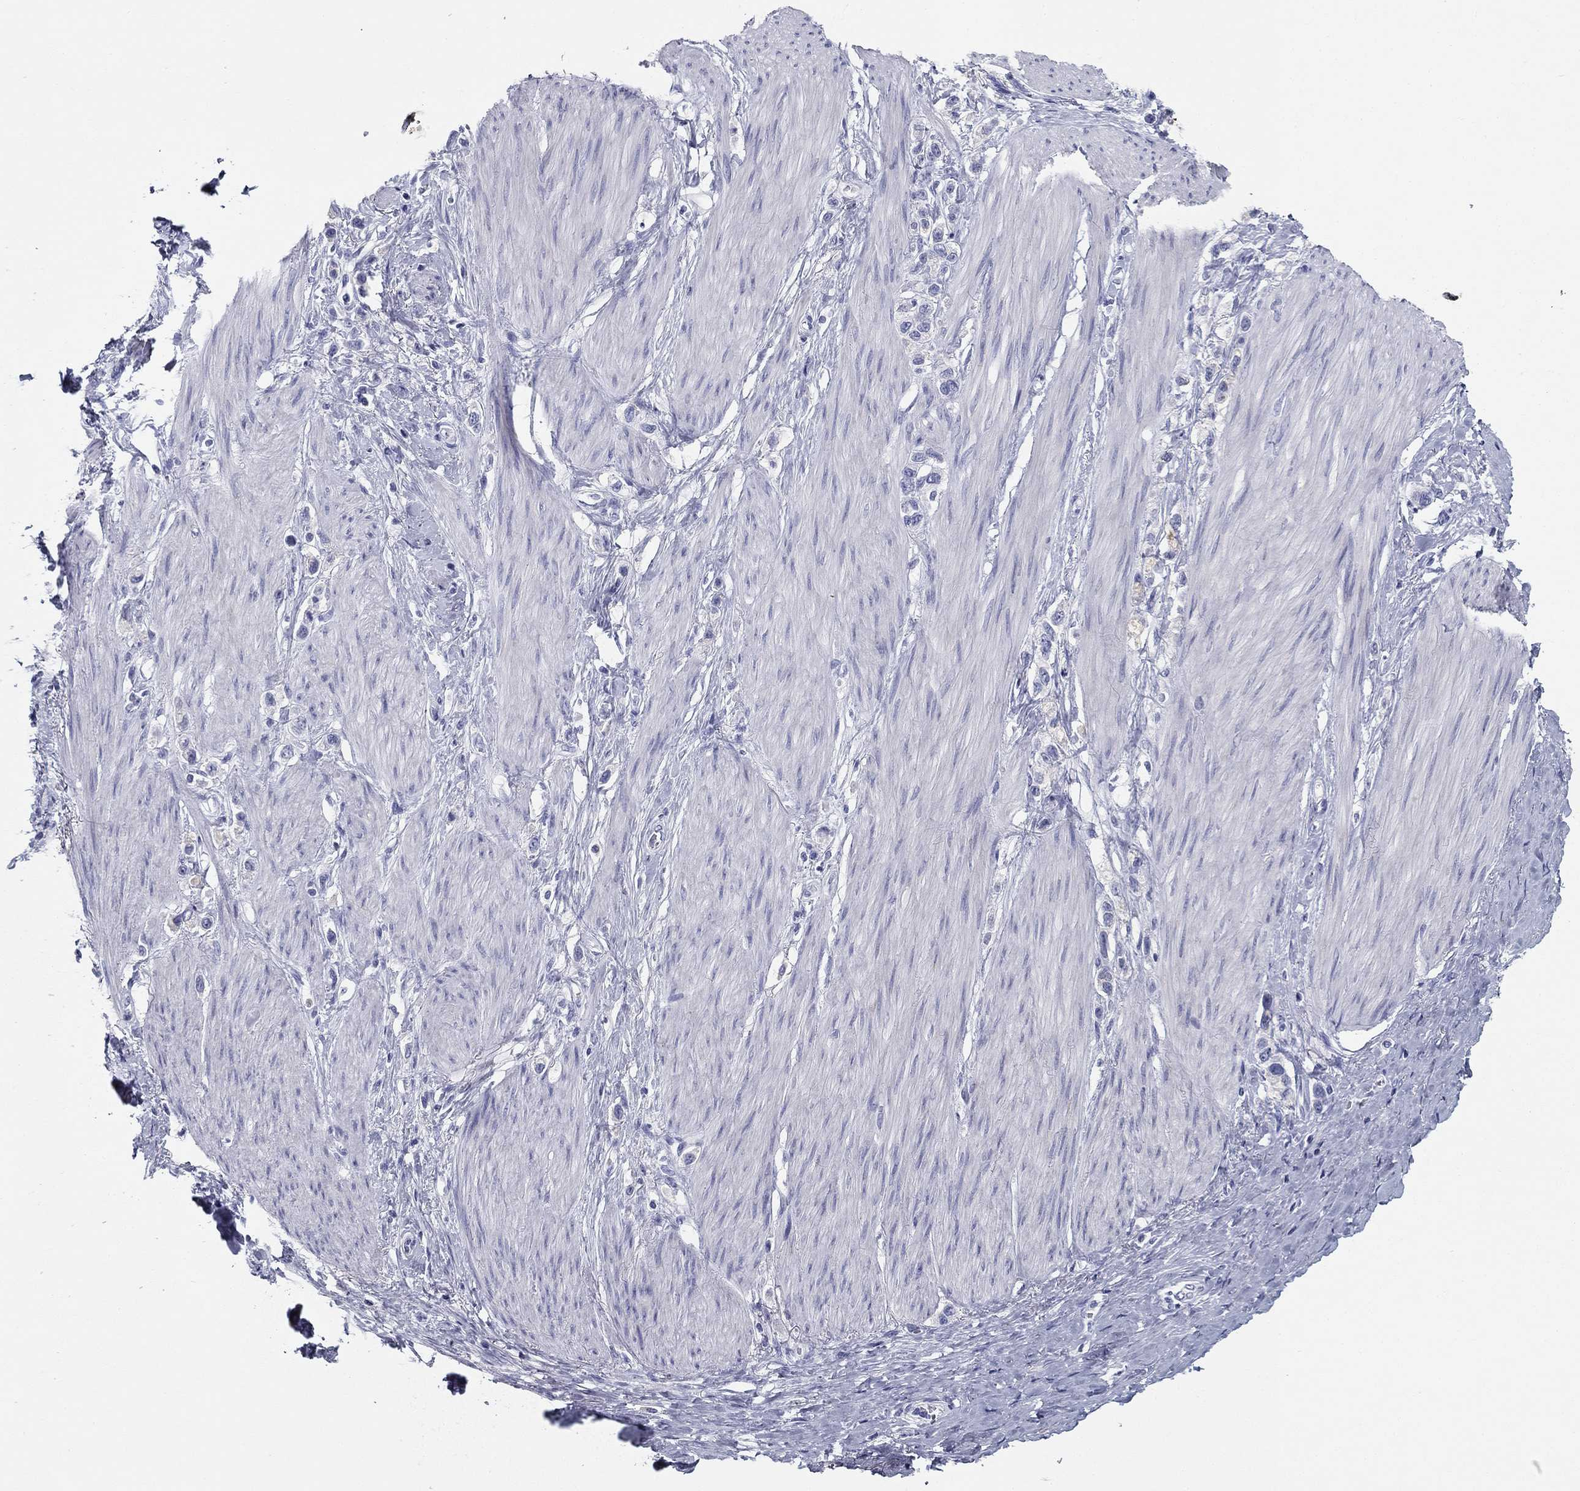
{"staining": {"intensity": "negative", "quantity": "none", "location": "none"}, "tissue": "stomach cancer", "cell_type": "Tumor cells", "image_type": "cancer", "snomed": [{"axis": "morphology", "description": "Normal tissue, NOS"}, {"axis": "morphology", "description": "Adenocarcinoma, NOS"}, {"axis": "morphology", "description": "Adenocarcinoma, High grade"}, {"axis": "topography", "description": "Stomach, upper"}, {"axis": "topography", "description": "Stomach"}], "caption": "High power microscopy micrograph of an immunohistochemistry (IHC) histopathology image of stomach adenocarcinoma, revealing no significant positivity in tumor cells.", "gene": "ZP2", "patient": {"sex": "female", "age": 65}}